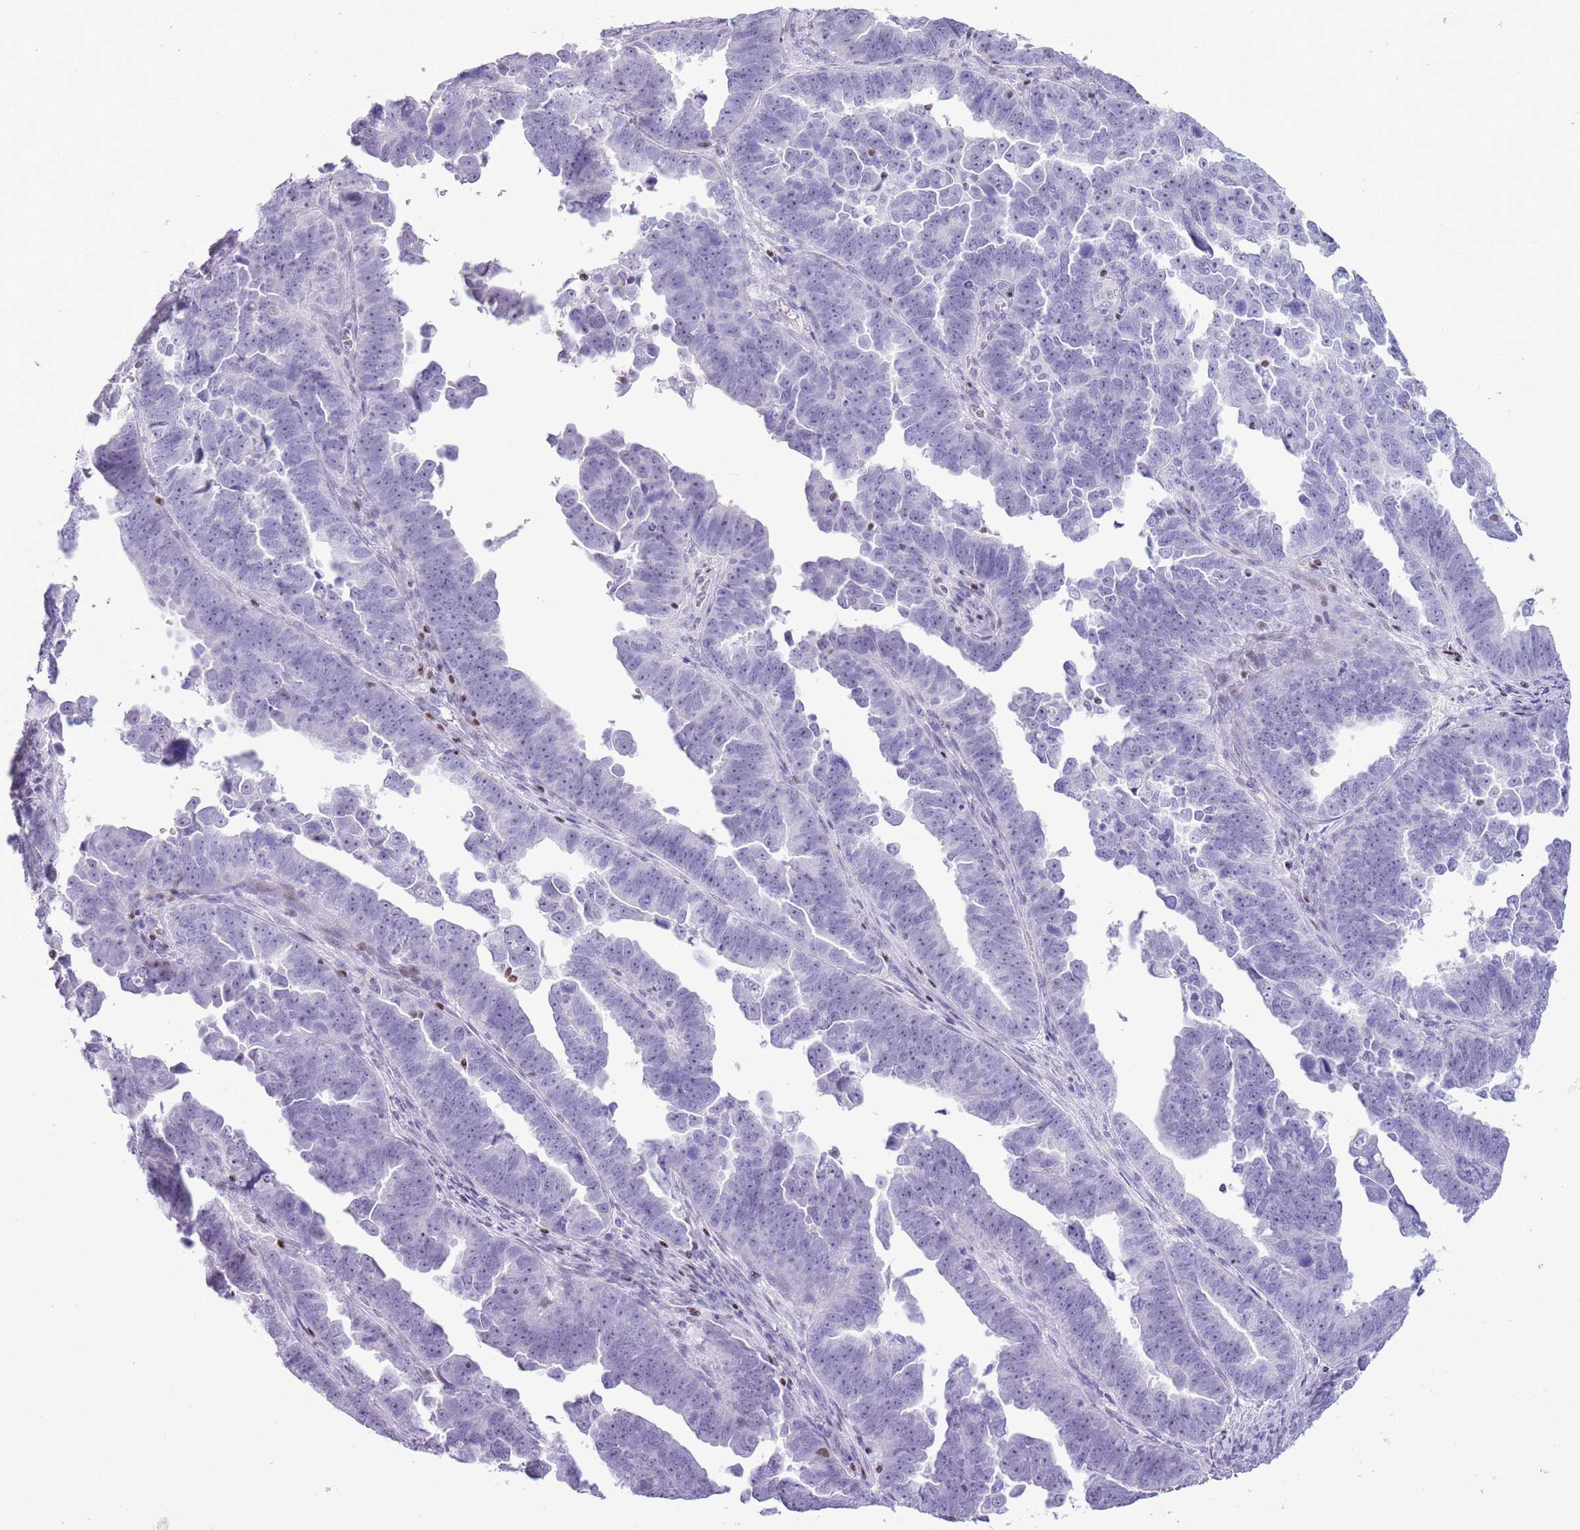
{"staining": {"intensity": "negative", "quantity": "none", "location": "none"}, "tissue": "endometrial cancer", "cell_type": "Tumor cells", "image_type": "cancer", "snomed": [{"axis": "morphology", "description": "Adenocarcinoma, NOS"}, {"axis": "topography", "description": "Endometrium"}], "caption": "A high-resolution micrograph shows immunohistochemistry staining of endometrial adenocarcinoma, which reveals no significant positivity in tumor cells. Nuclei are stained in blue.", "gene": "BCL11B", "patient": {"sex": "female", "age": 75}}